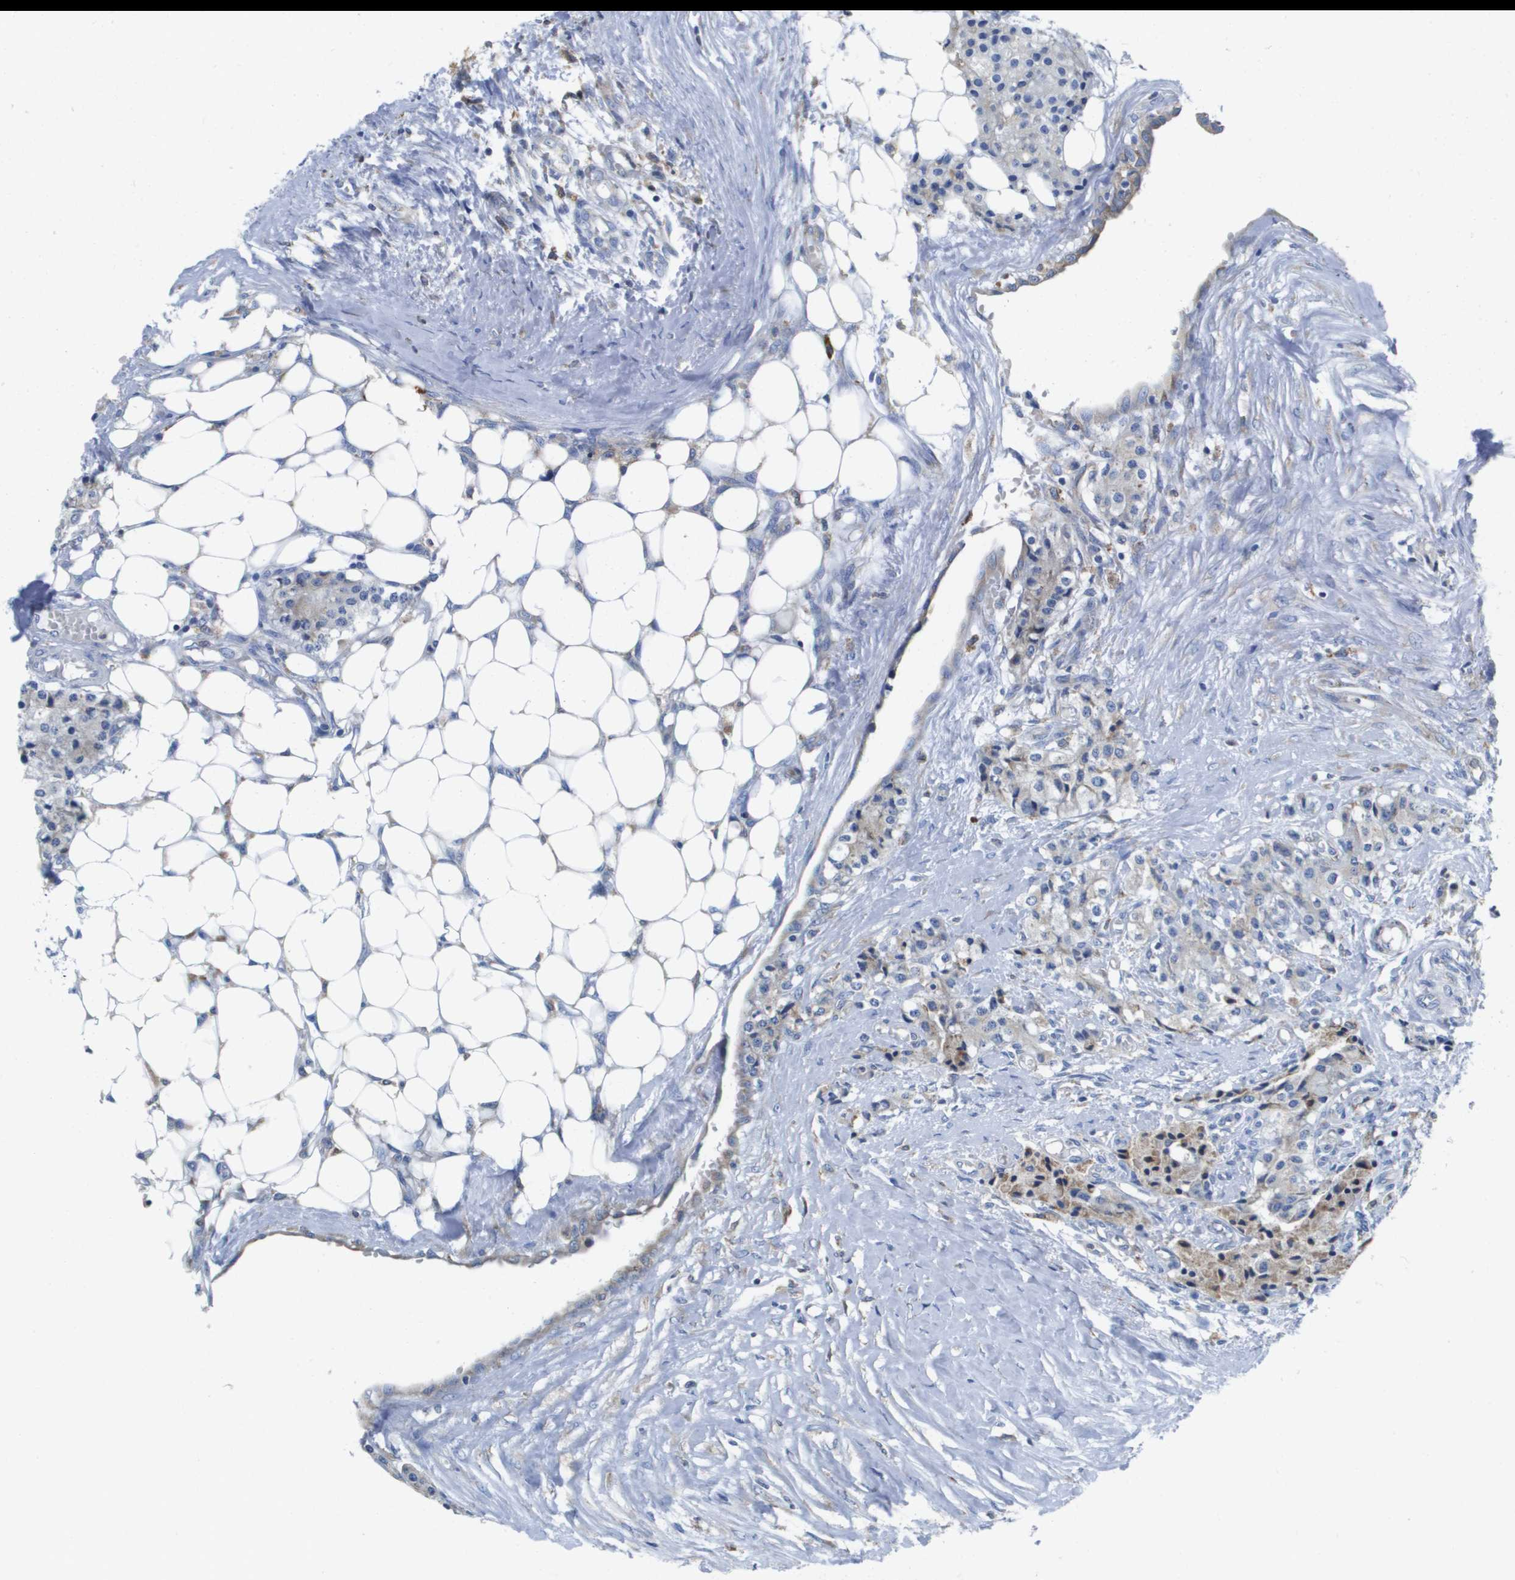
{"staining": {"intensity": "negative", "quantity": "none", "location": "none"}, "tissue": "carcinoid", "cell_type": "Tumor cells", "image_type": "cancer", "snomed": [{"axis": "morphology", "description": "Carcinoid, malignant, NOS"}, {"axis": "topography", "description": "Colon"}], "caption": "DAB (3,3'-diaminobenzidine) immunohistochemical staining of human carcinoid (malignant) reveals no significant positivity in tumor cells.", "gene": "SDR42E1", "patient": {"sex": "female", "age": 52}}